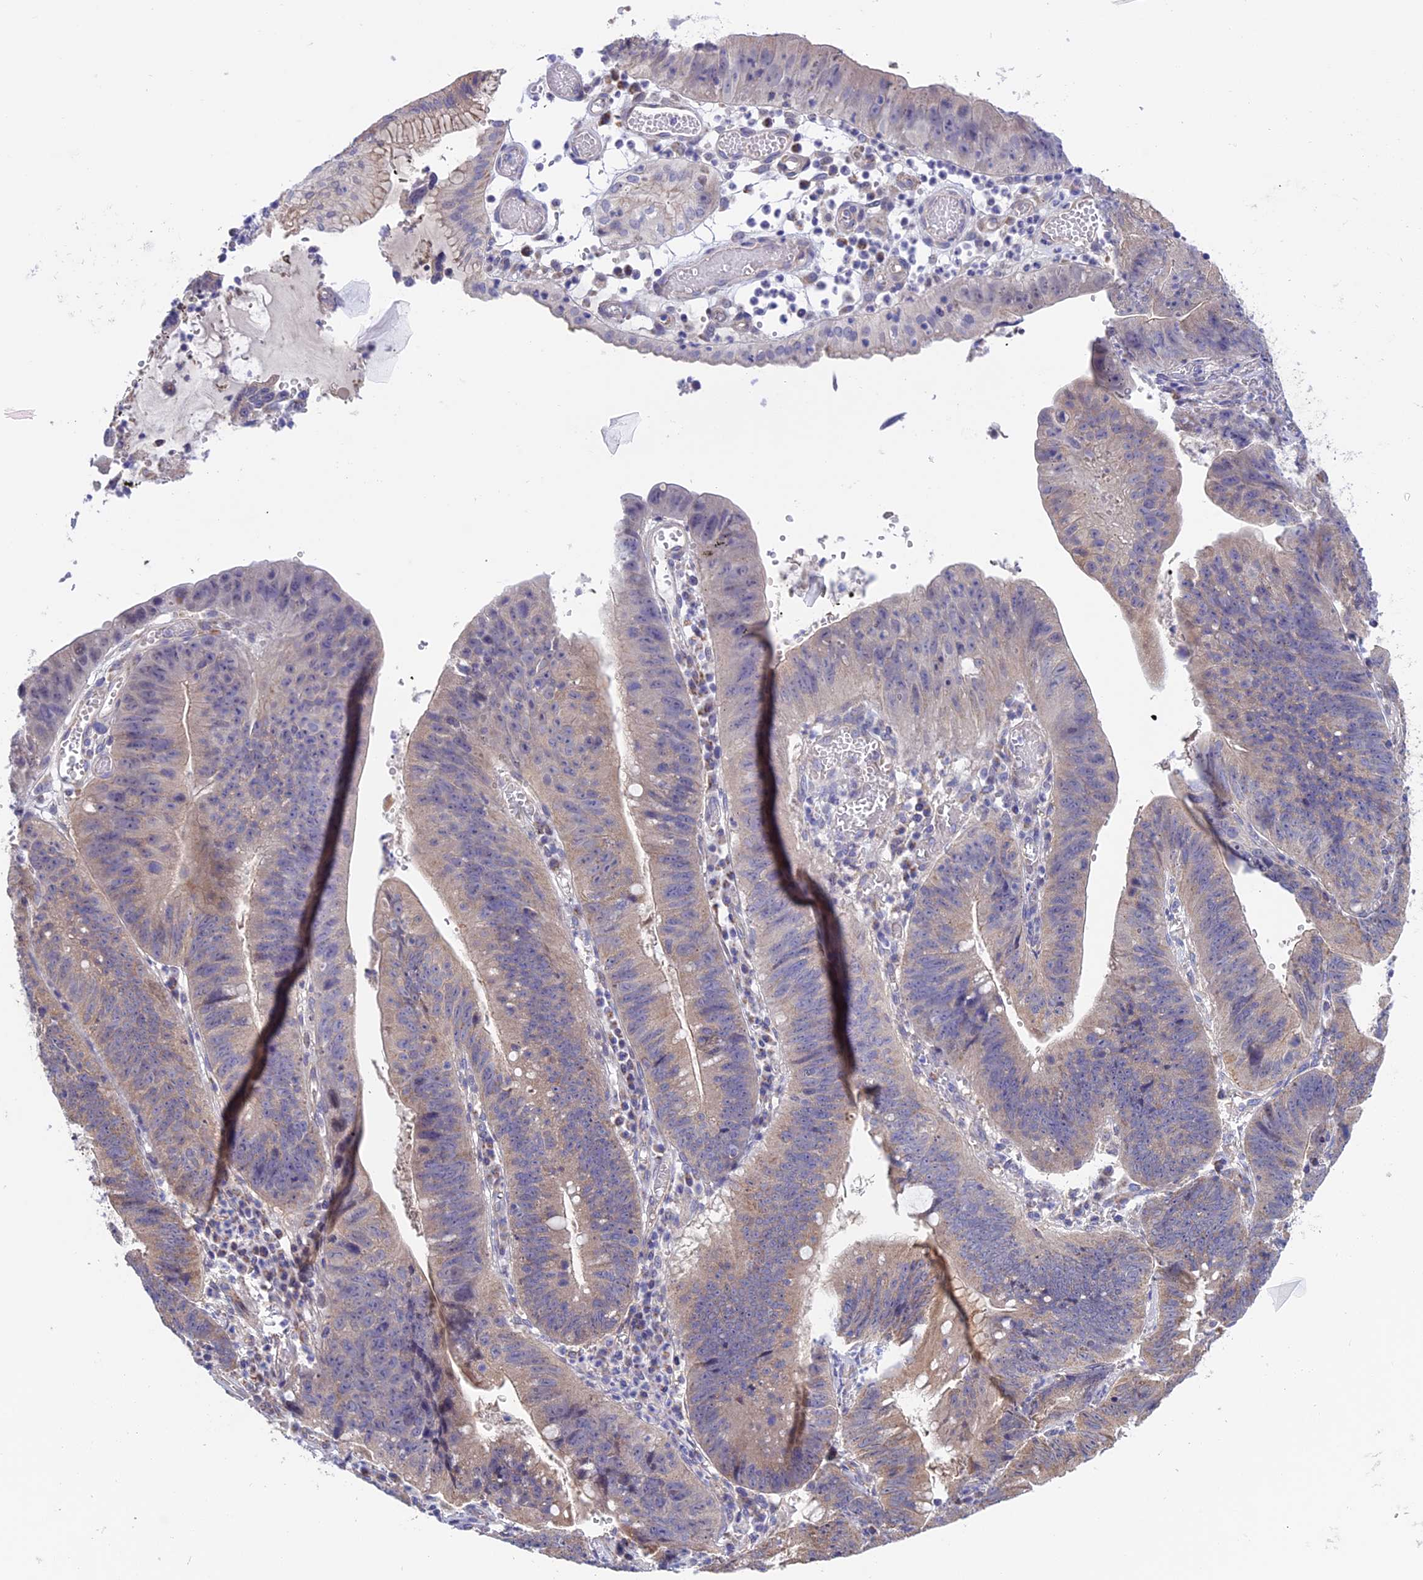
{"staining": {"intensity": "weak", "quantity": ">75%", "location": "cytoplasmic/membranous"}, "tissue": "stomach cancer", "cell_type": "Tumor cells", "image_type": "cancer", "snomed": [{"axis": "morphology", "description": "Adenocarcinoma, NOS"}, {"axis": "topography", "description": "Stomach"}], "caption": "Immunohistochemistry of stomach cancer exhibits low levels of weak cytoplasmic/membranous positivity in approximately >75% of tumor cells. Ihc stains the protein in brown and the nuclei are stained blue.", "gene": "ETFDH", "patient": {"sex": "male", "age": 59}}